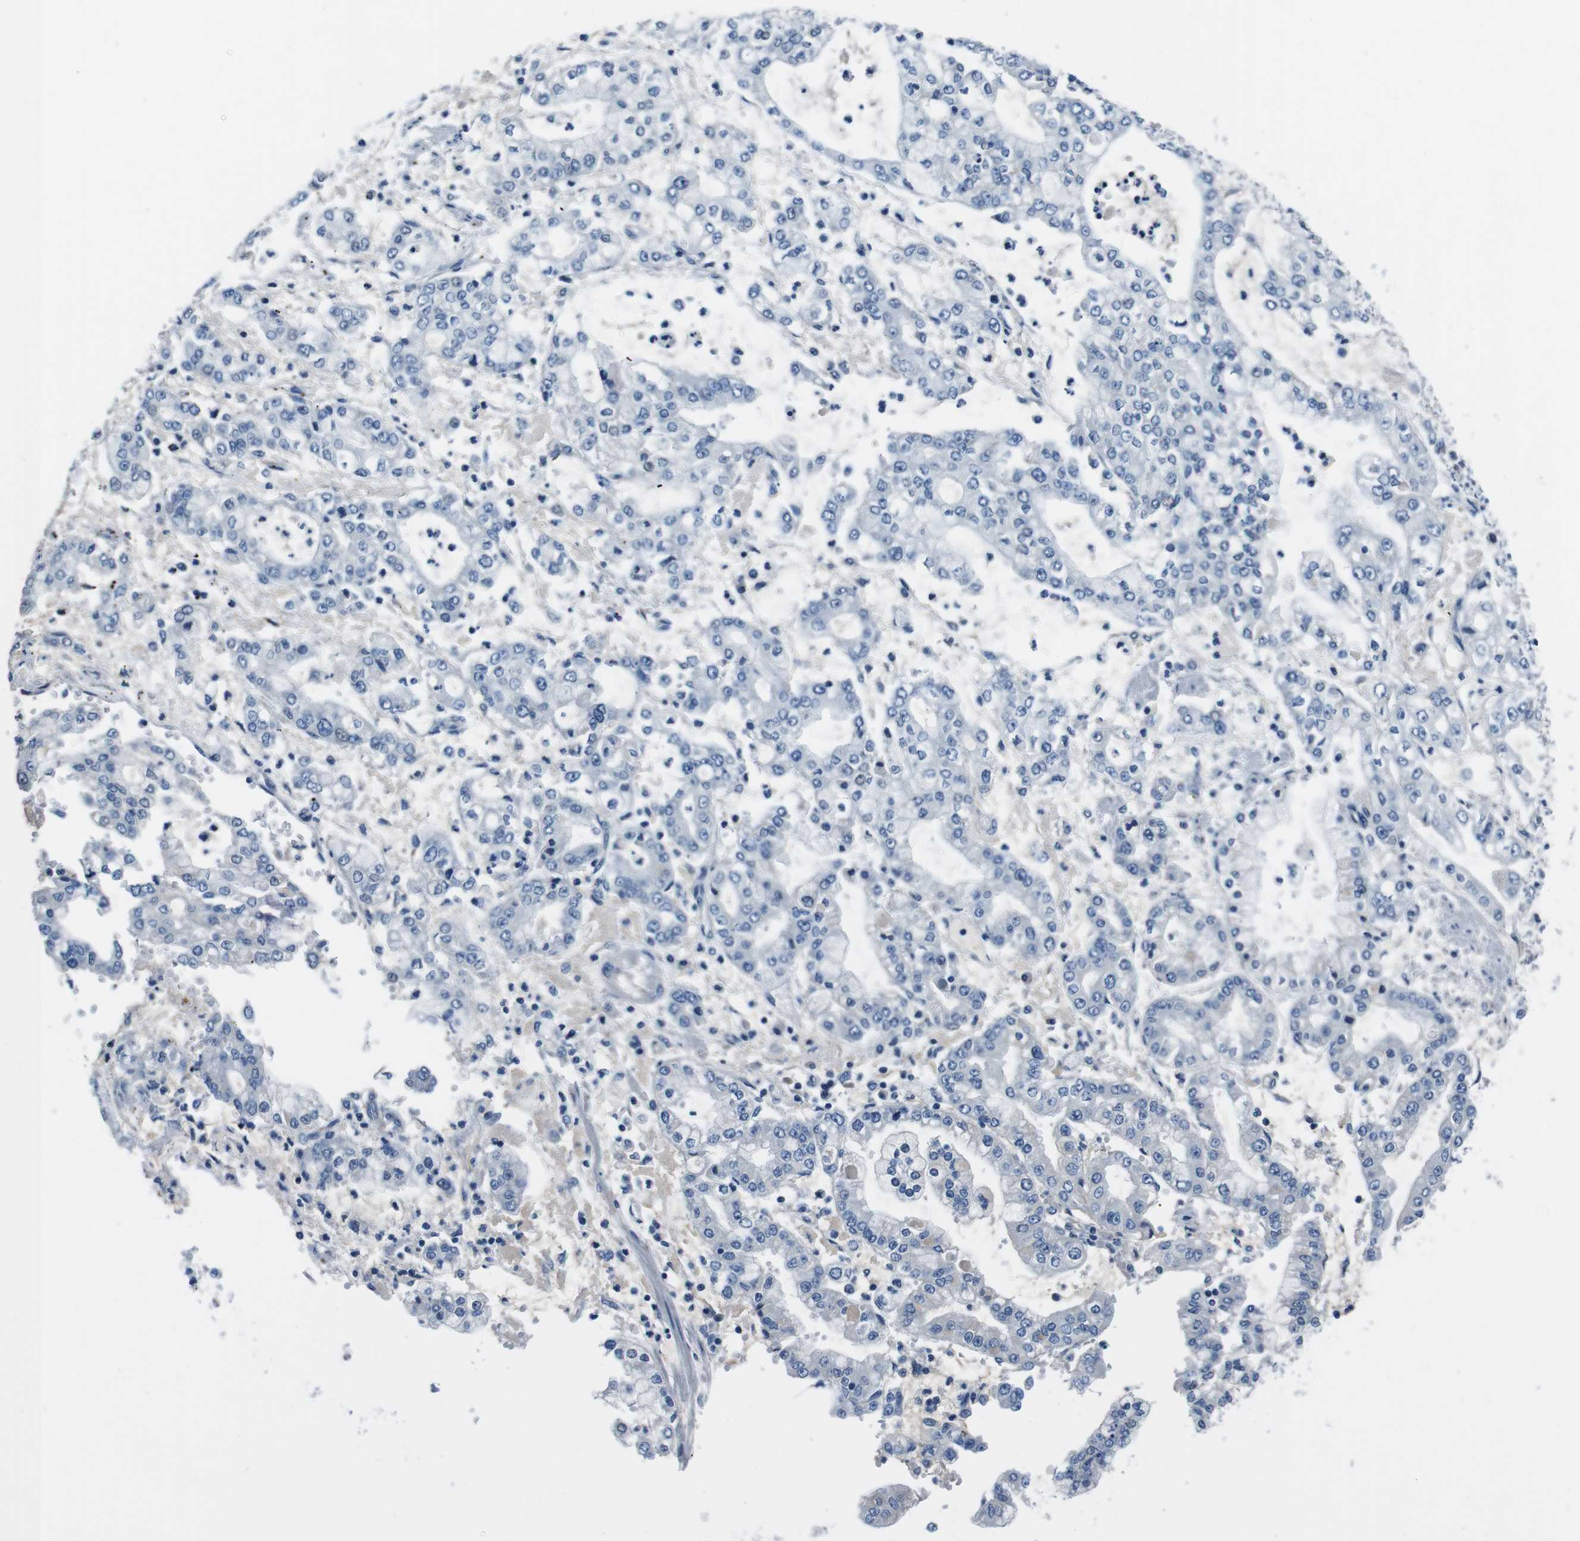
{"staining": {"intensity": "negative", "quantity": "none", "location": "none"}, "tissue": "stomach cancer", "cell_type": "Tumor cells", "image_type": "cancer", "snomed": [{"axis": "morphology", "description": "Adenocarcinoma, NOS"}, {"axis": "topography", "description": "Stomach"}], "caption": "A micrograph of human stomach cancer is negative for staining in tumor cells.", "gene": "CASQ1", "patient": {"sex": "male", "age": 76}}